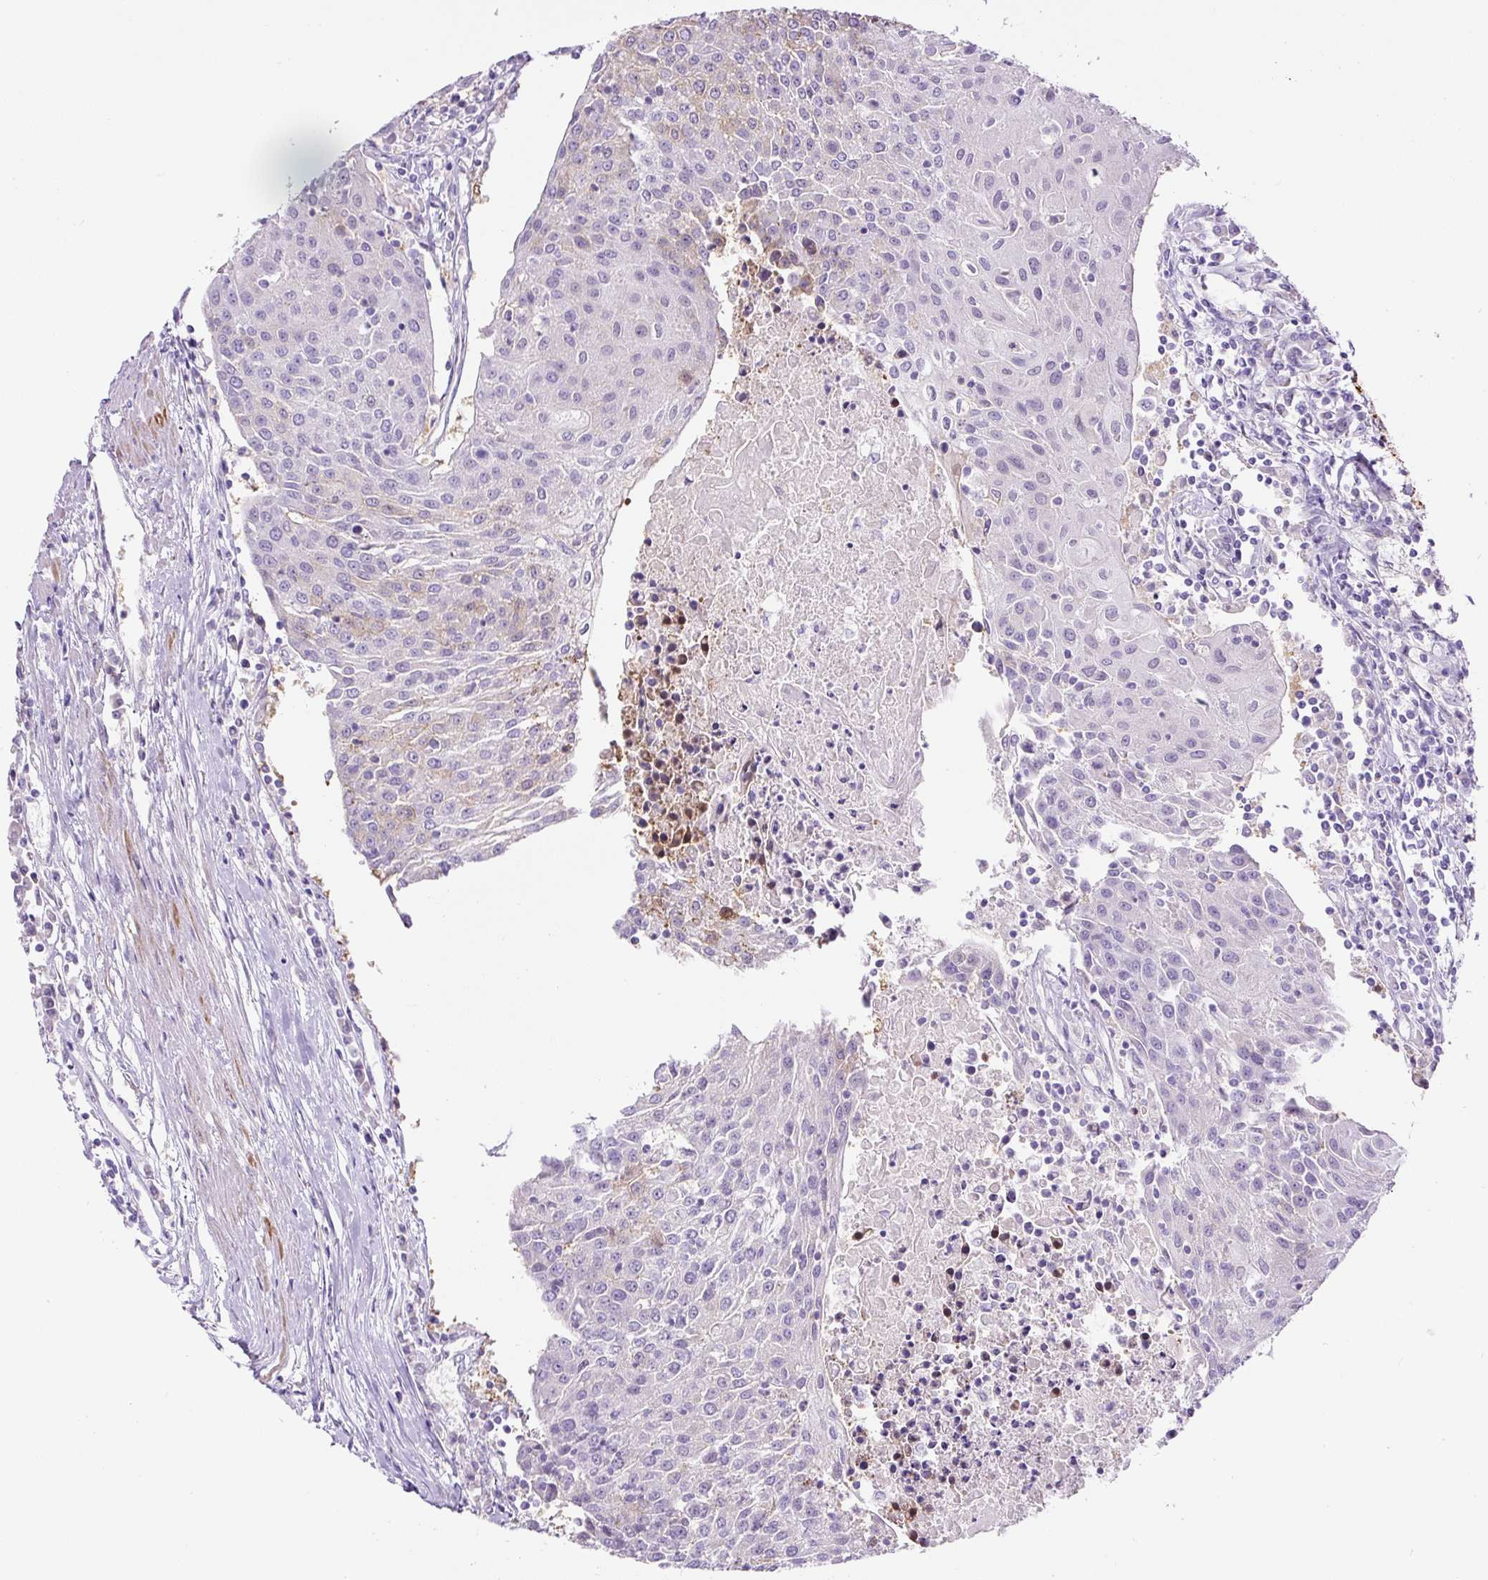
{"staining": {"intensity": "negative", "quantity": "none", "location": "none"}, "tissue": "urothelial cancer", "cell_type": "Tumor cells", "image_type": "cancer", "snomed": [{"axis": "morphology", "description": "Urothelial carcinoma, High grade"}, {"axis": "topography", "description": "Urinary bladder"}], "caption": "Urothelial cancer stained for a protein using IHC displays no staining tumor cells.", "gene": "B3GALT5", "patient": {"sex": "female", "age": 85}}